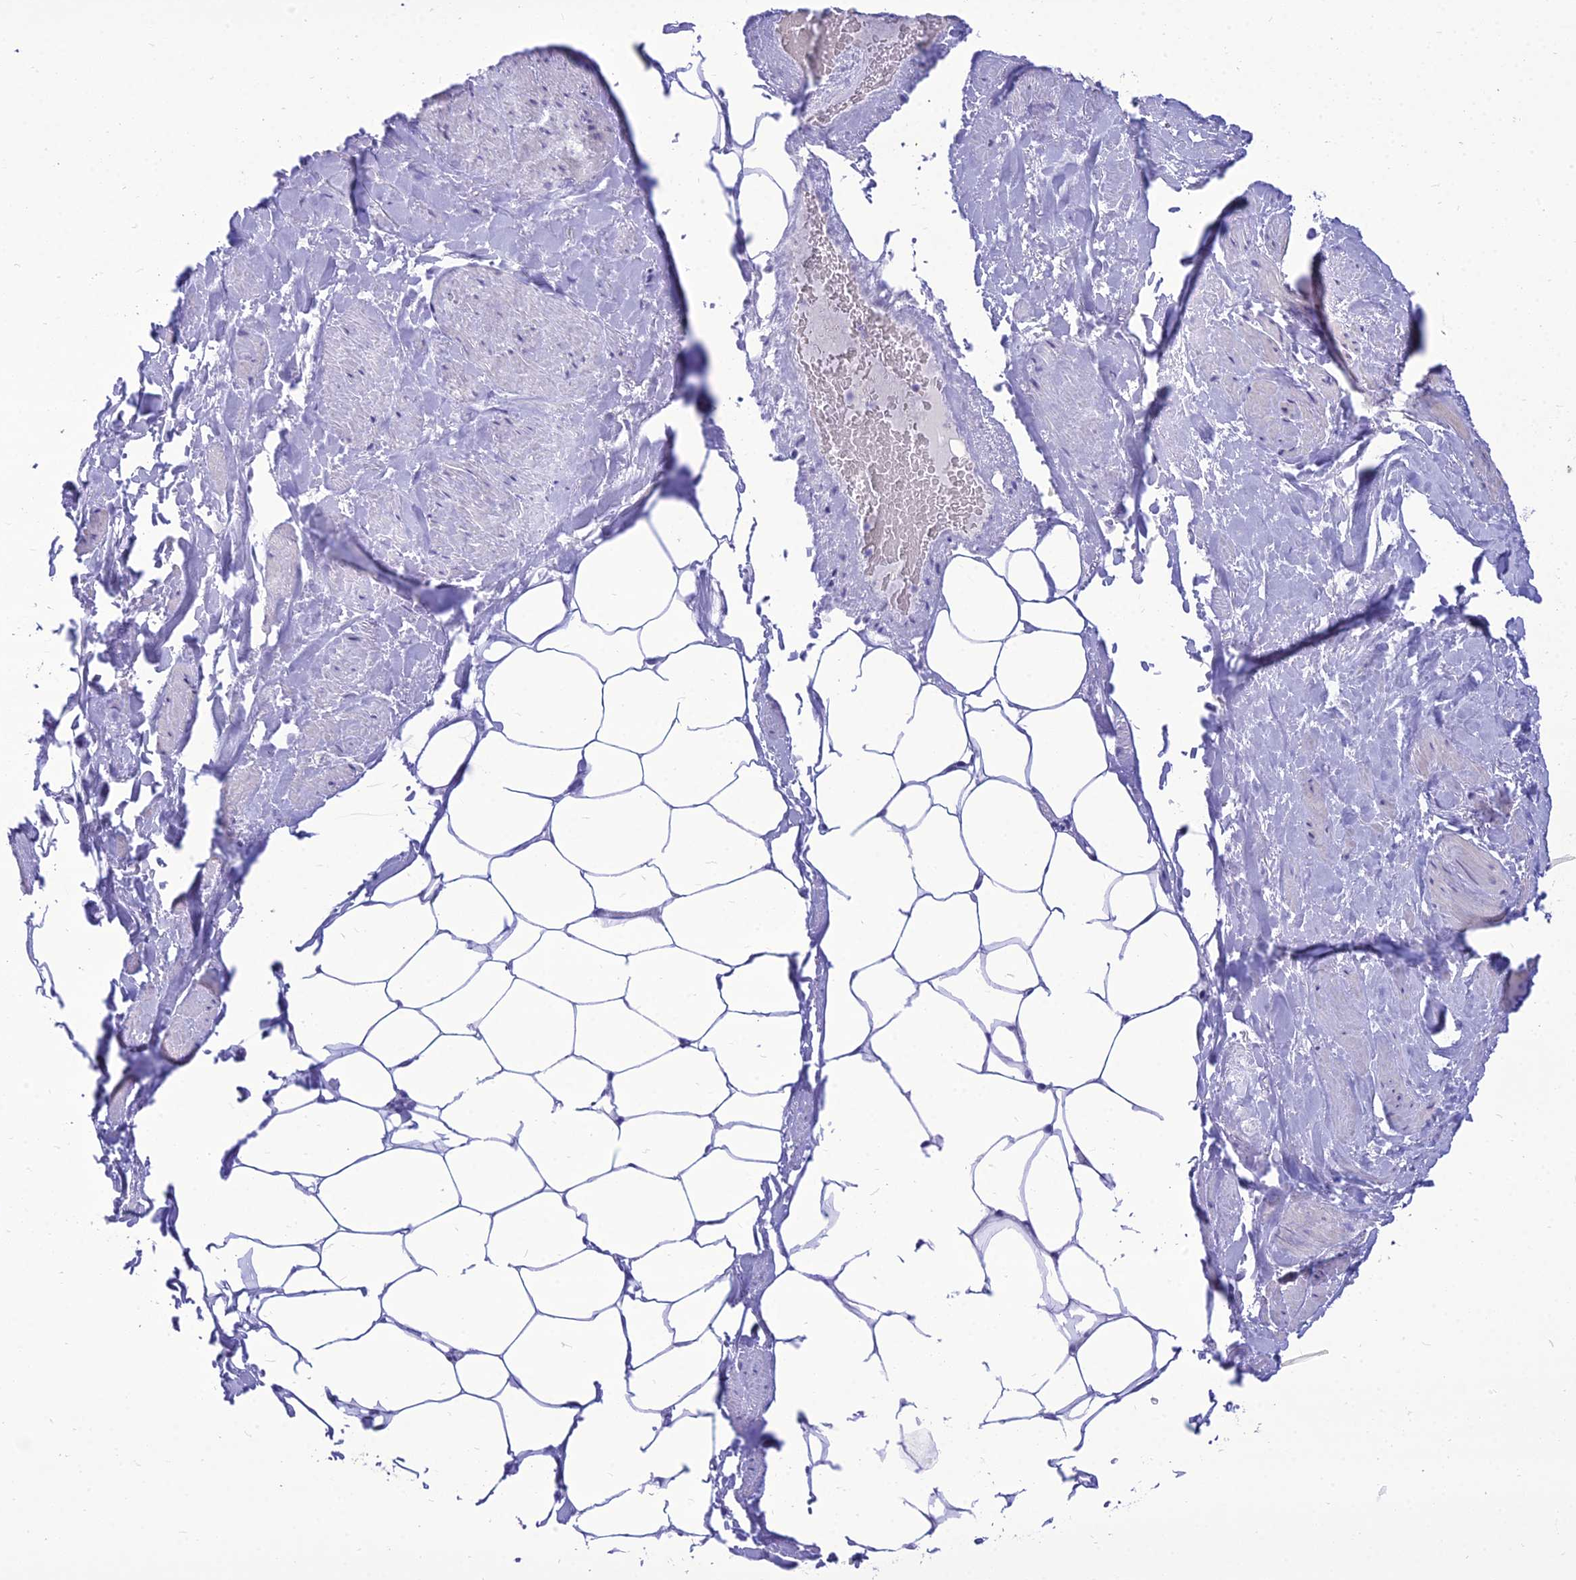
{"staining": {"intensity": "negative", "quantity": "none", "location": "none"}, "tissue": "adipose tissue", "cell_type": "Adipocytes", "image_type": "normal", "snomed": [{"axis": "morphology", "description": "Normal tissue, NOS"}, {"axis": "morphology", "description": "Adenocarcinoma, Low grade"}, {"axis": "topography", "description": "Prostate"}, {"axis": "topography", "description": "Peripheral nerve tissue"}], "caption": "An IHC micrograph of unremarkable adipose tissue is shown. There is no staining in adipocytes of adipose tissue.", "gene": "DHX40", "patient": {"sex": "male", "age": 63}}